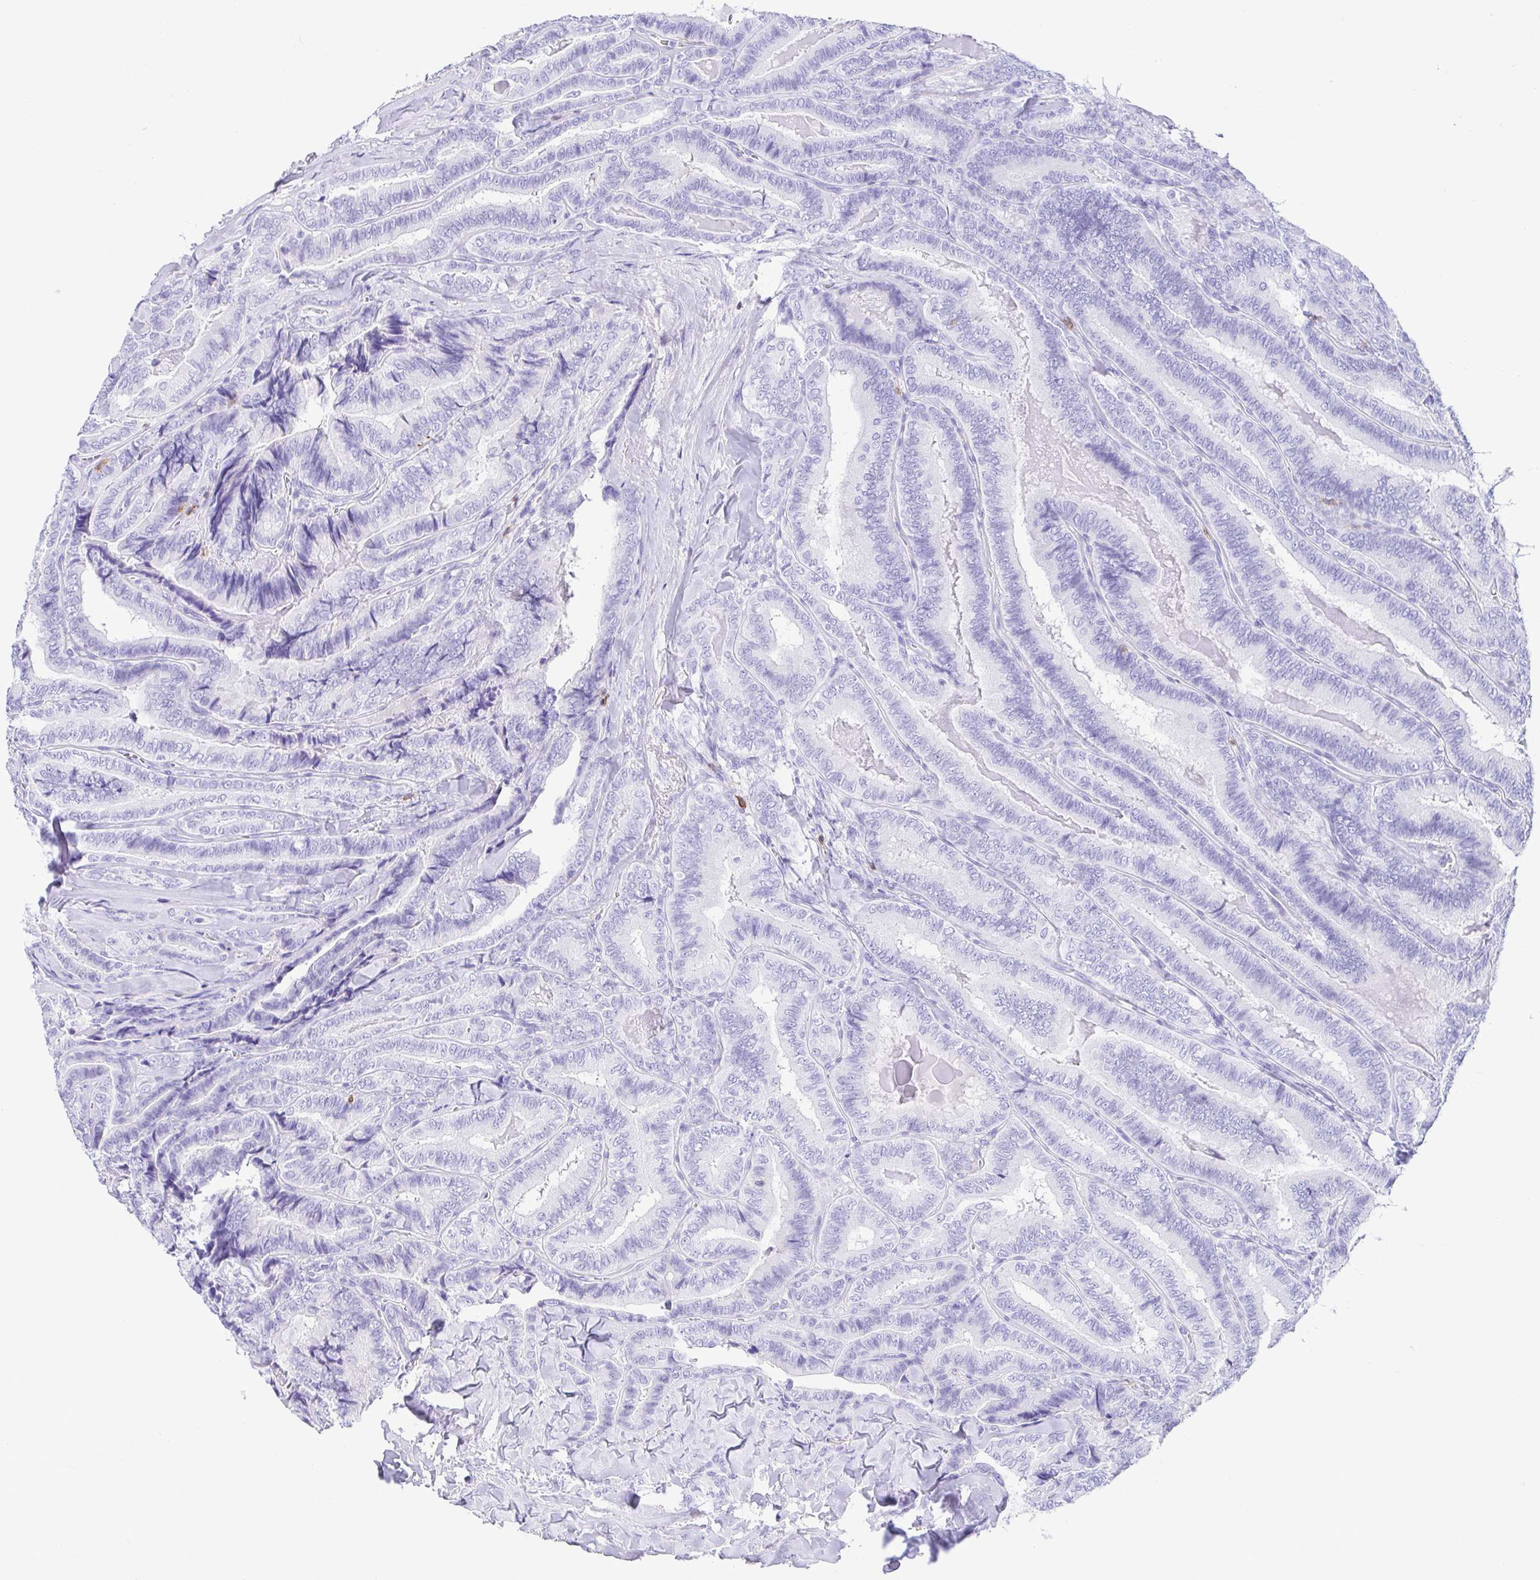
{"staining": {"intensity": "negative", "quantity": "none", "location": "none"}, "tissue": "thyroid cancer", "cell_type": "Tumor cells", "image_type": "cancer", "snomed": [{"axis": "morphology", "description": "Papillary adenocarcinoma, NOS"}, {"axis": "topography", "description": "Thyroid gland"}], "caption": "A high-resolution photomicrograph shows IHC staining of papillary adenocarcinoma (thyroid), which reveals no significant expression in tumor cells. (Stains: DAB IHC with hematoxylin counter stain, Microscopy: brightfield microscopy at high magnification).", "gene": "CD5", "patient": {"sex": "male", "age": 61}}